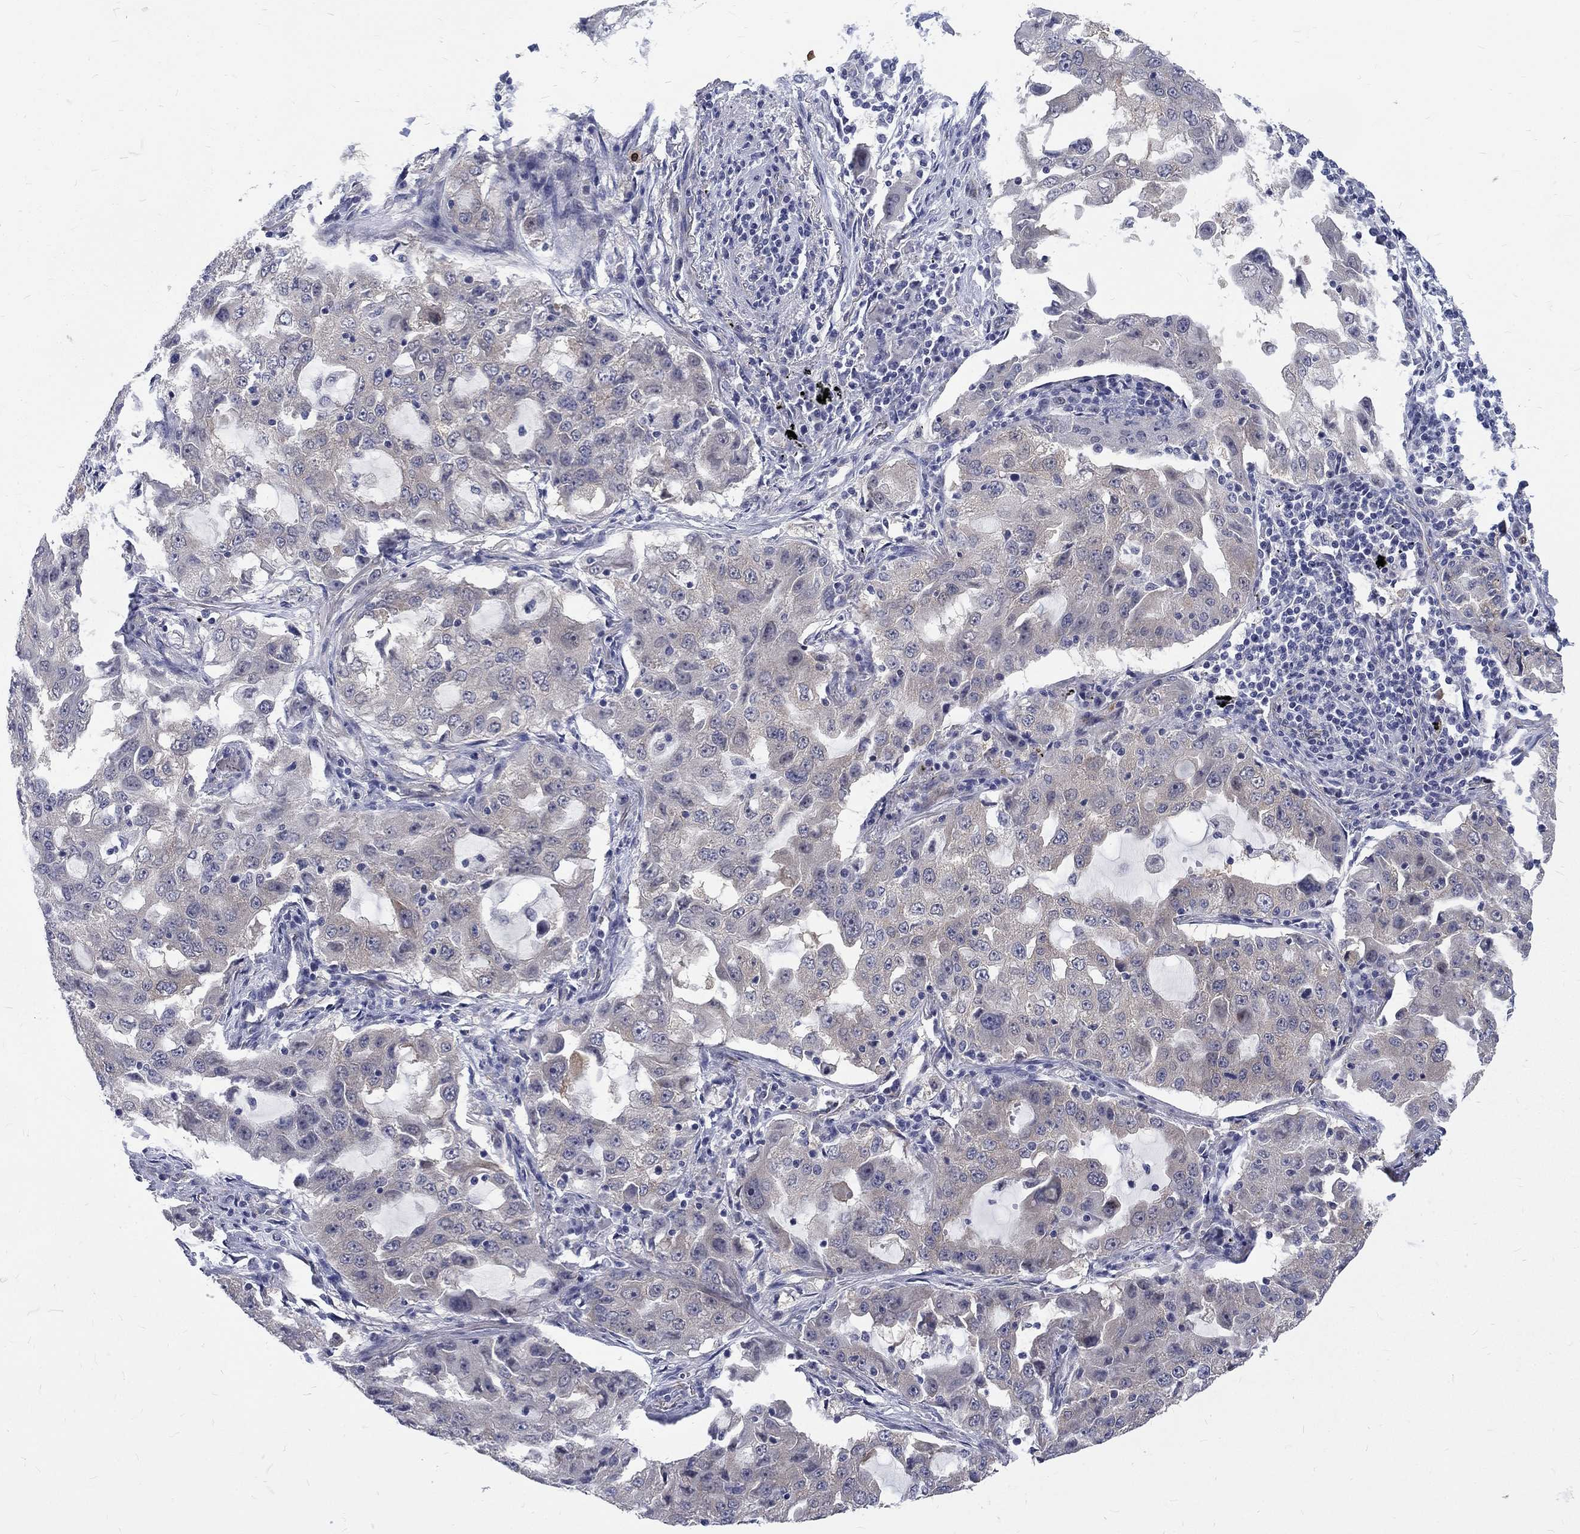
{"staining": {"intensity": "weak", "quantity": "<25%", "location": "cytoplasmic/membranous"}, "tissue": "lung cancer", "cell_type": "Tumor cells", "image_type": "cancer", "snomed": [{"axis": "morphology", "description": "Adenocarcinoma, NOS"}, {"axis": "topography", "description": "Lung"}], "caption": "This is a image of immunohistochemistry (IHC) staining of lung adenocarcinoma, which shows no positivity in tumor cells.", "gene": "PHKA1", "patient": {"sex": "female", "age": 61}}